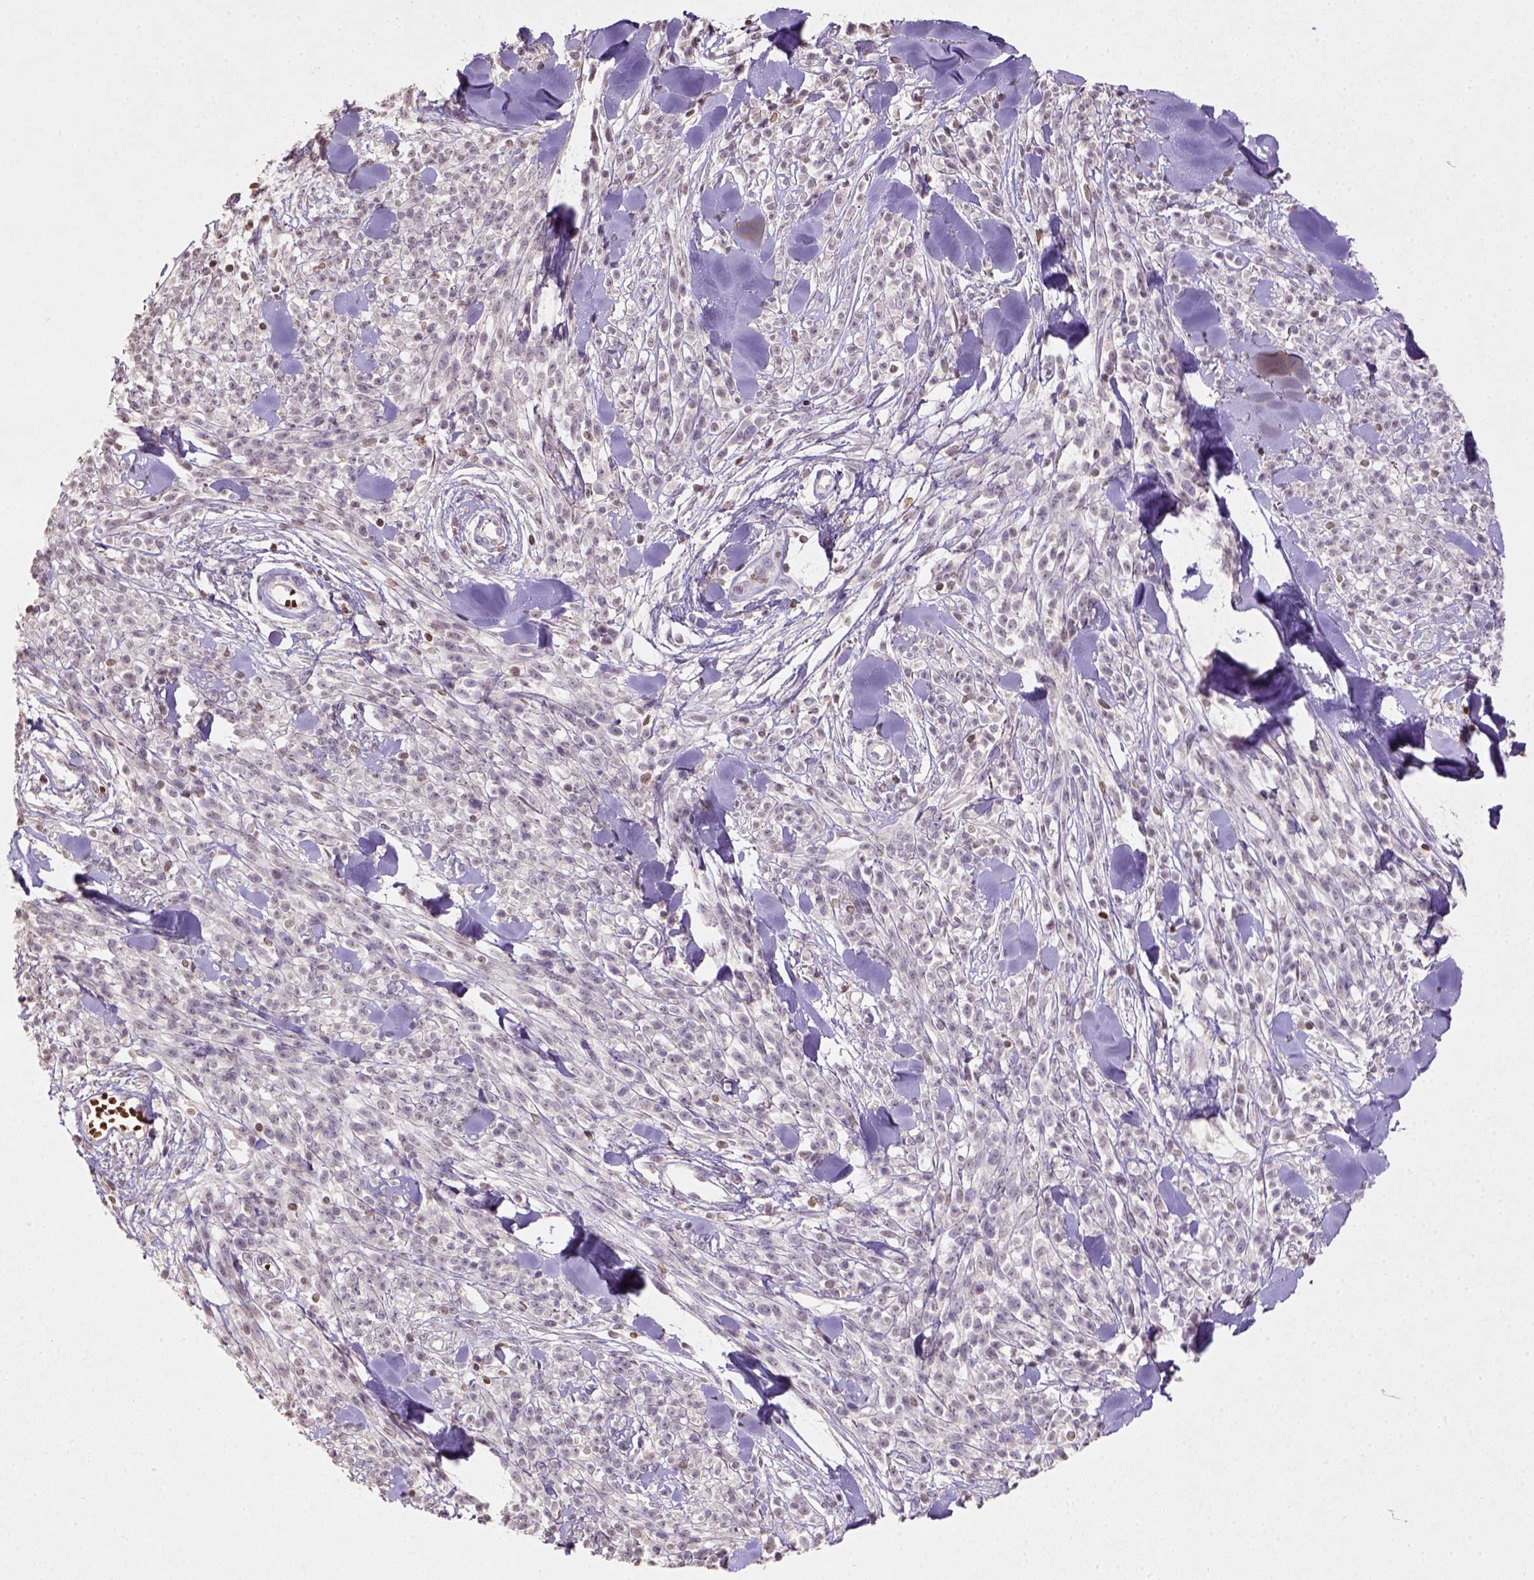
{"staining": {"intensity": "negative", "quantity": "none", "location": "none"}, "tissue": "melanoma", "cell_type": "Tumor cells", "image_type": "cancer", "snomed": [{"axis": "morphology", "description": "Malignant melanoma, NOS"}, {"axis": "topography", "description": "Skin"}, {"axis": "topography", "description": "Skin of trunk"}], "caption": "There is no significant expression in tumor cells of melanoma.", "gene": "NUDT3", "patient": {"sex": "male", "age": 74}}